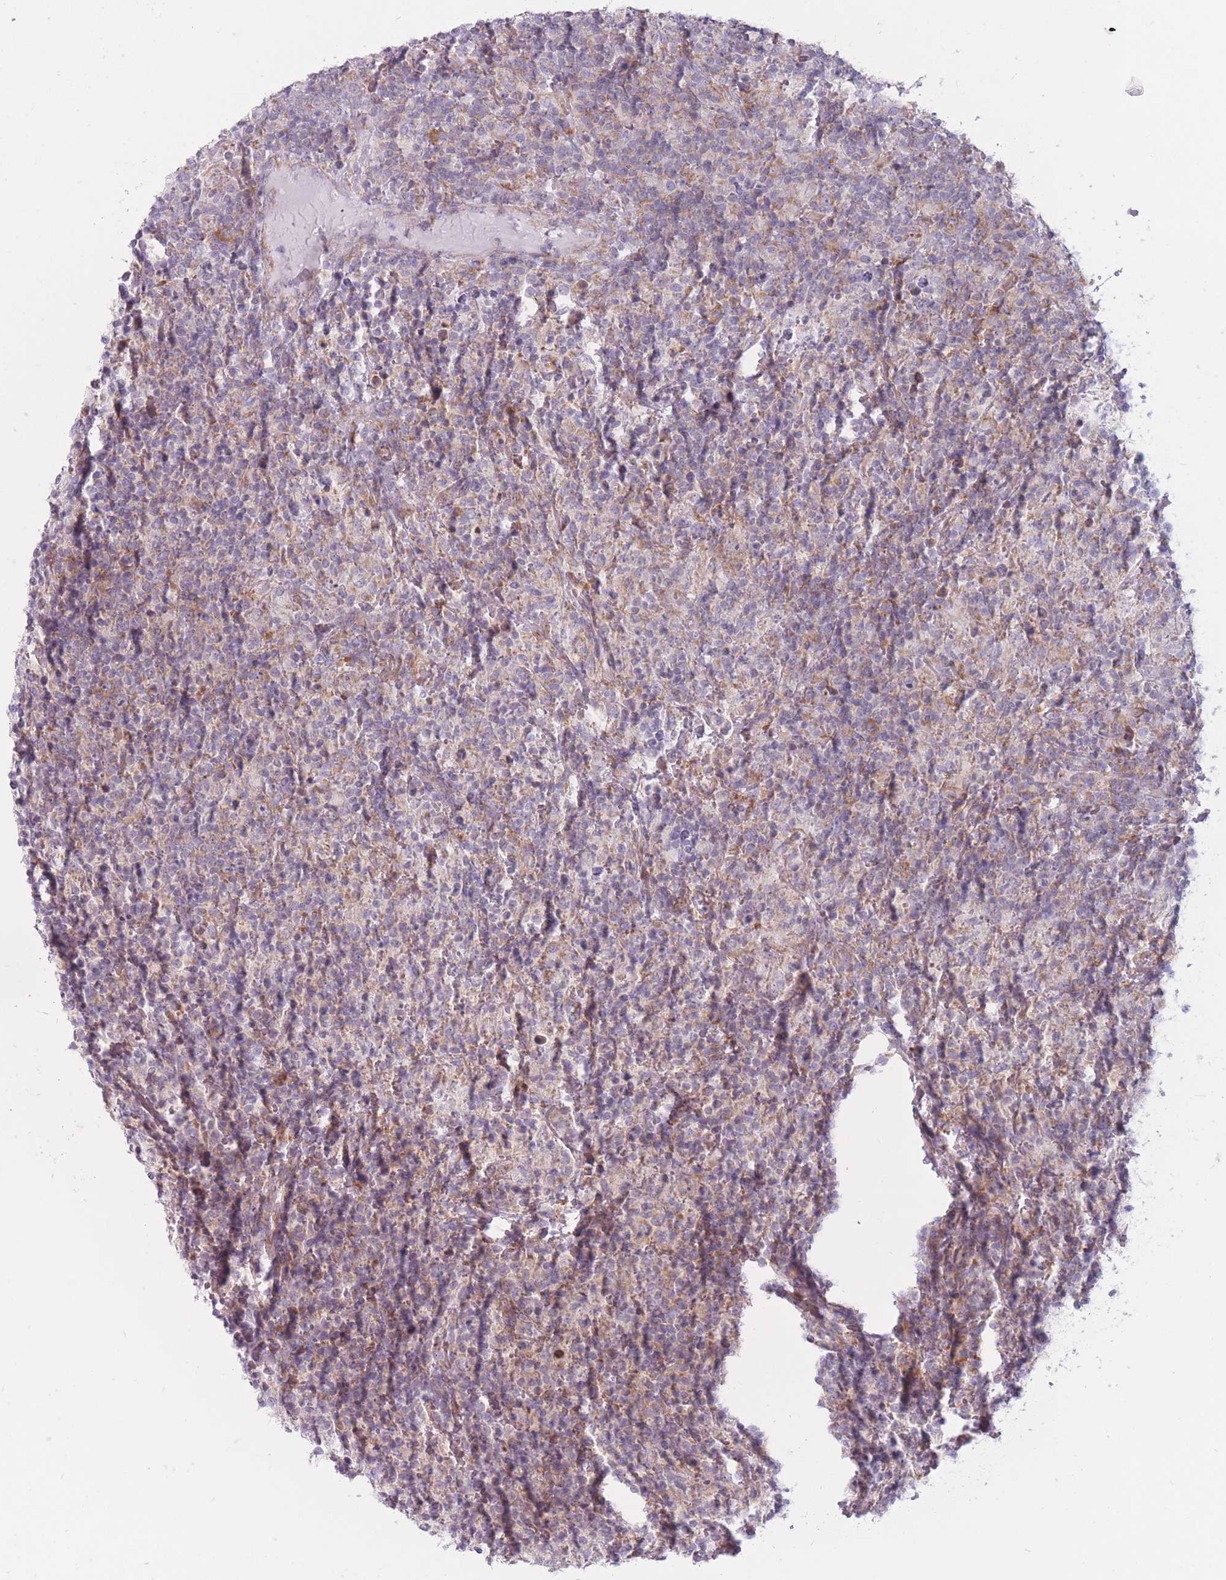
{"staining": {"intensity": "moderate", "quantity": "25%-75%", "location": "cytoplasmic/membranous"}, "tissue": "lymphoma", "cell_type": "Tumor cells", "image_type": "cancer", "snomed": [{"axis": "morphology", "description": "Hodgkin's disease, NOS"}, {"axis": "topography", "description": "Lymph node"}], "caption": "Immunohistochemistry micrograph of neoplastic tissue: human Hodgkin's disease stained using immunohistochemistry (IHC) displays medium levels of moderate protein expression localized specifically in the cytoplasmic/membranous of tumor cells, appearing as a cytoplasmic/membranous brown color.", "gene": "RPL18", "patient": {"sex": "male", "age": 70}}